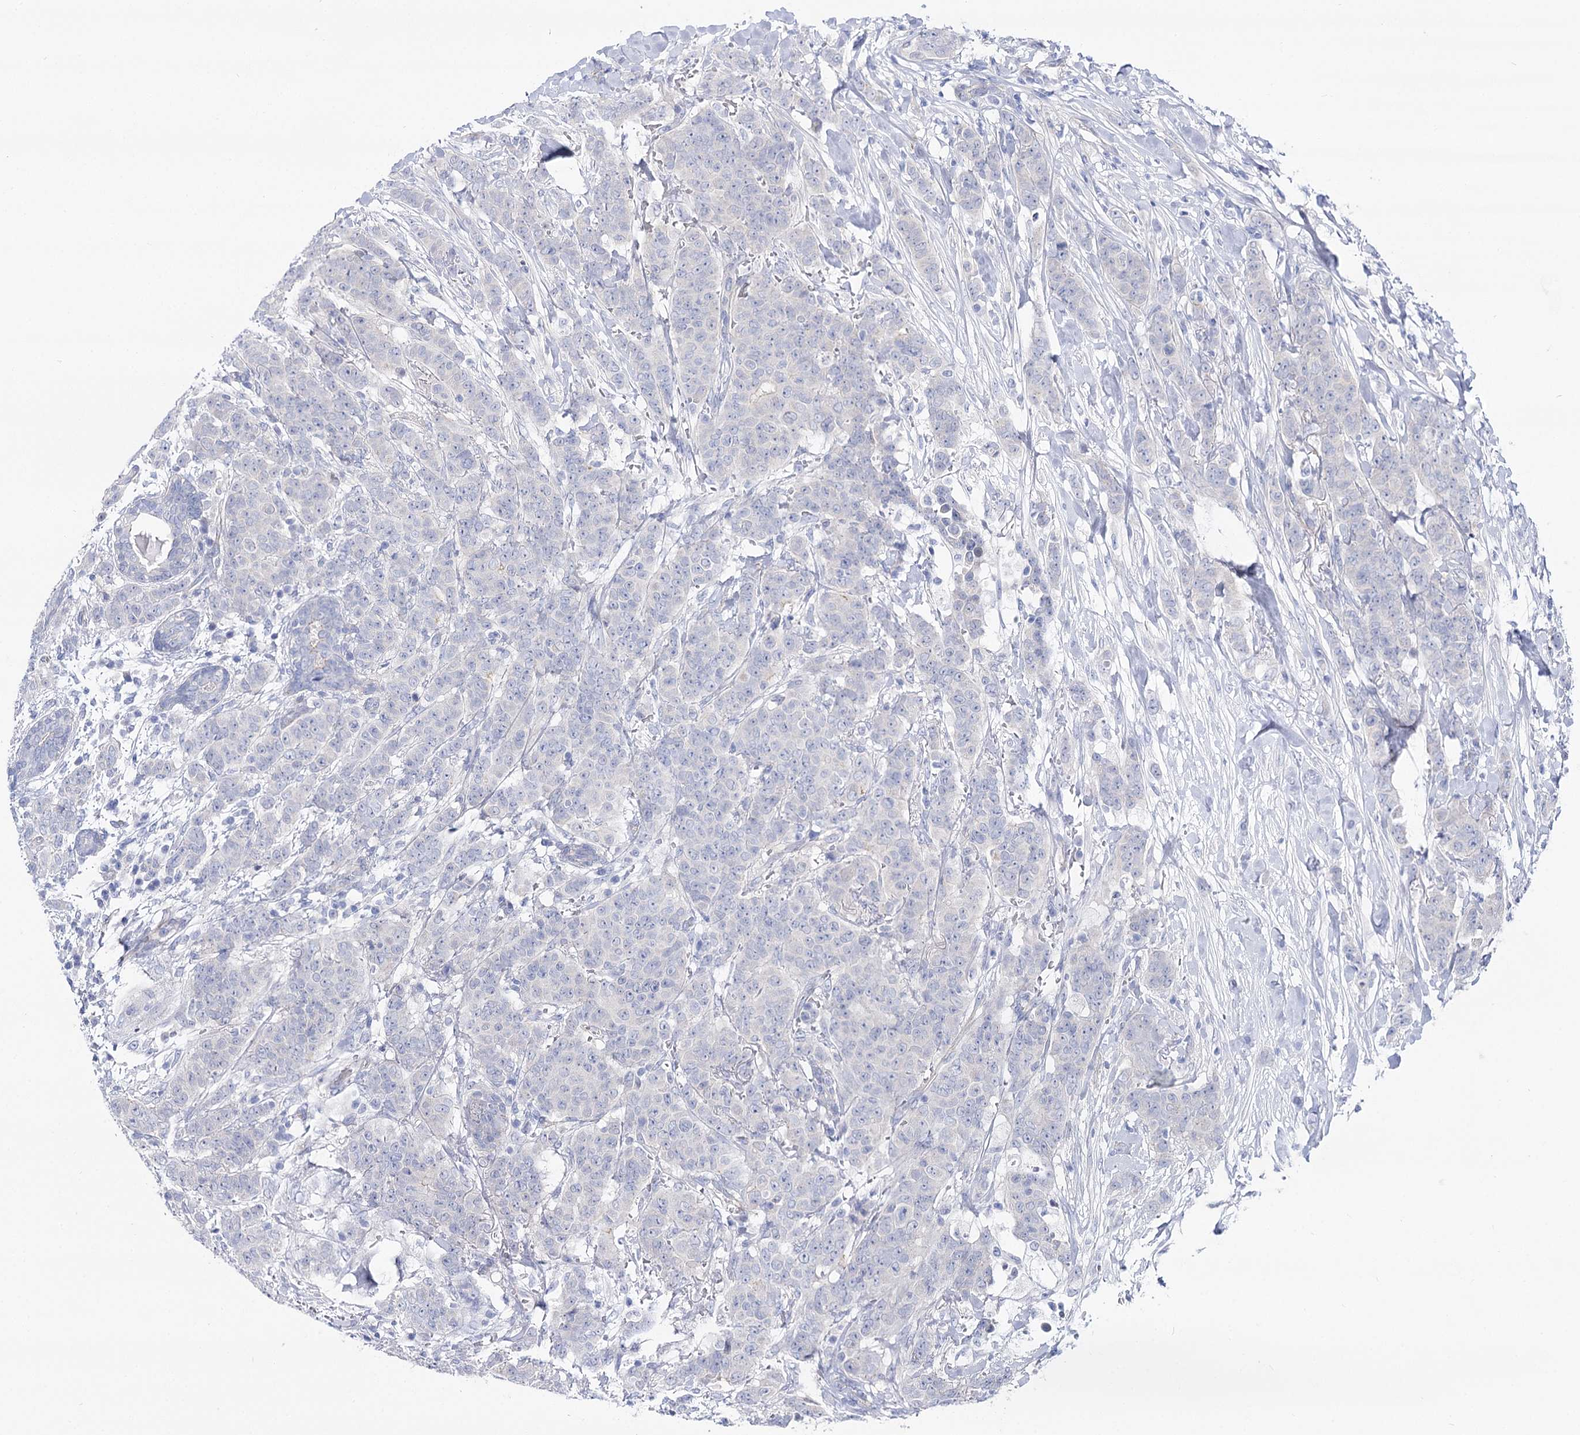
{"staining": {"intensity": "negative", "quantity": "none", "location": "none"}, "tissue": "breast cancer", "cell_type": "Tumor cells", "image_type": "cancer", "snomed": [{"axis": "morphology", "description": "Duct carcinoma"}, {"axis": "topography", "description": "Breast"}], "caption": "An IHC micrograph of invasive ductal carcinoma (breast) is shown. There is no staining in tumor cells of invasive ductal carcinoma (breast).", "gene": "NRAP", "patient": {"sex": "female", "age": 40}}